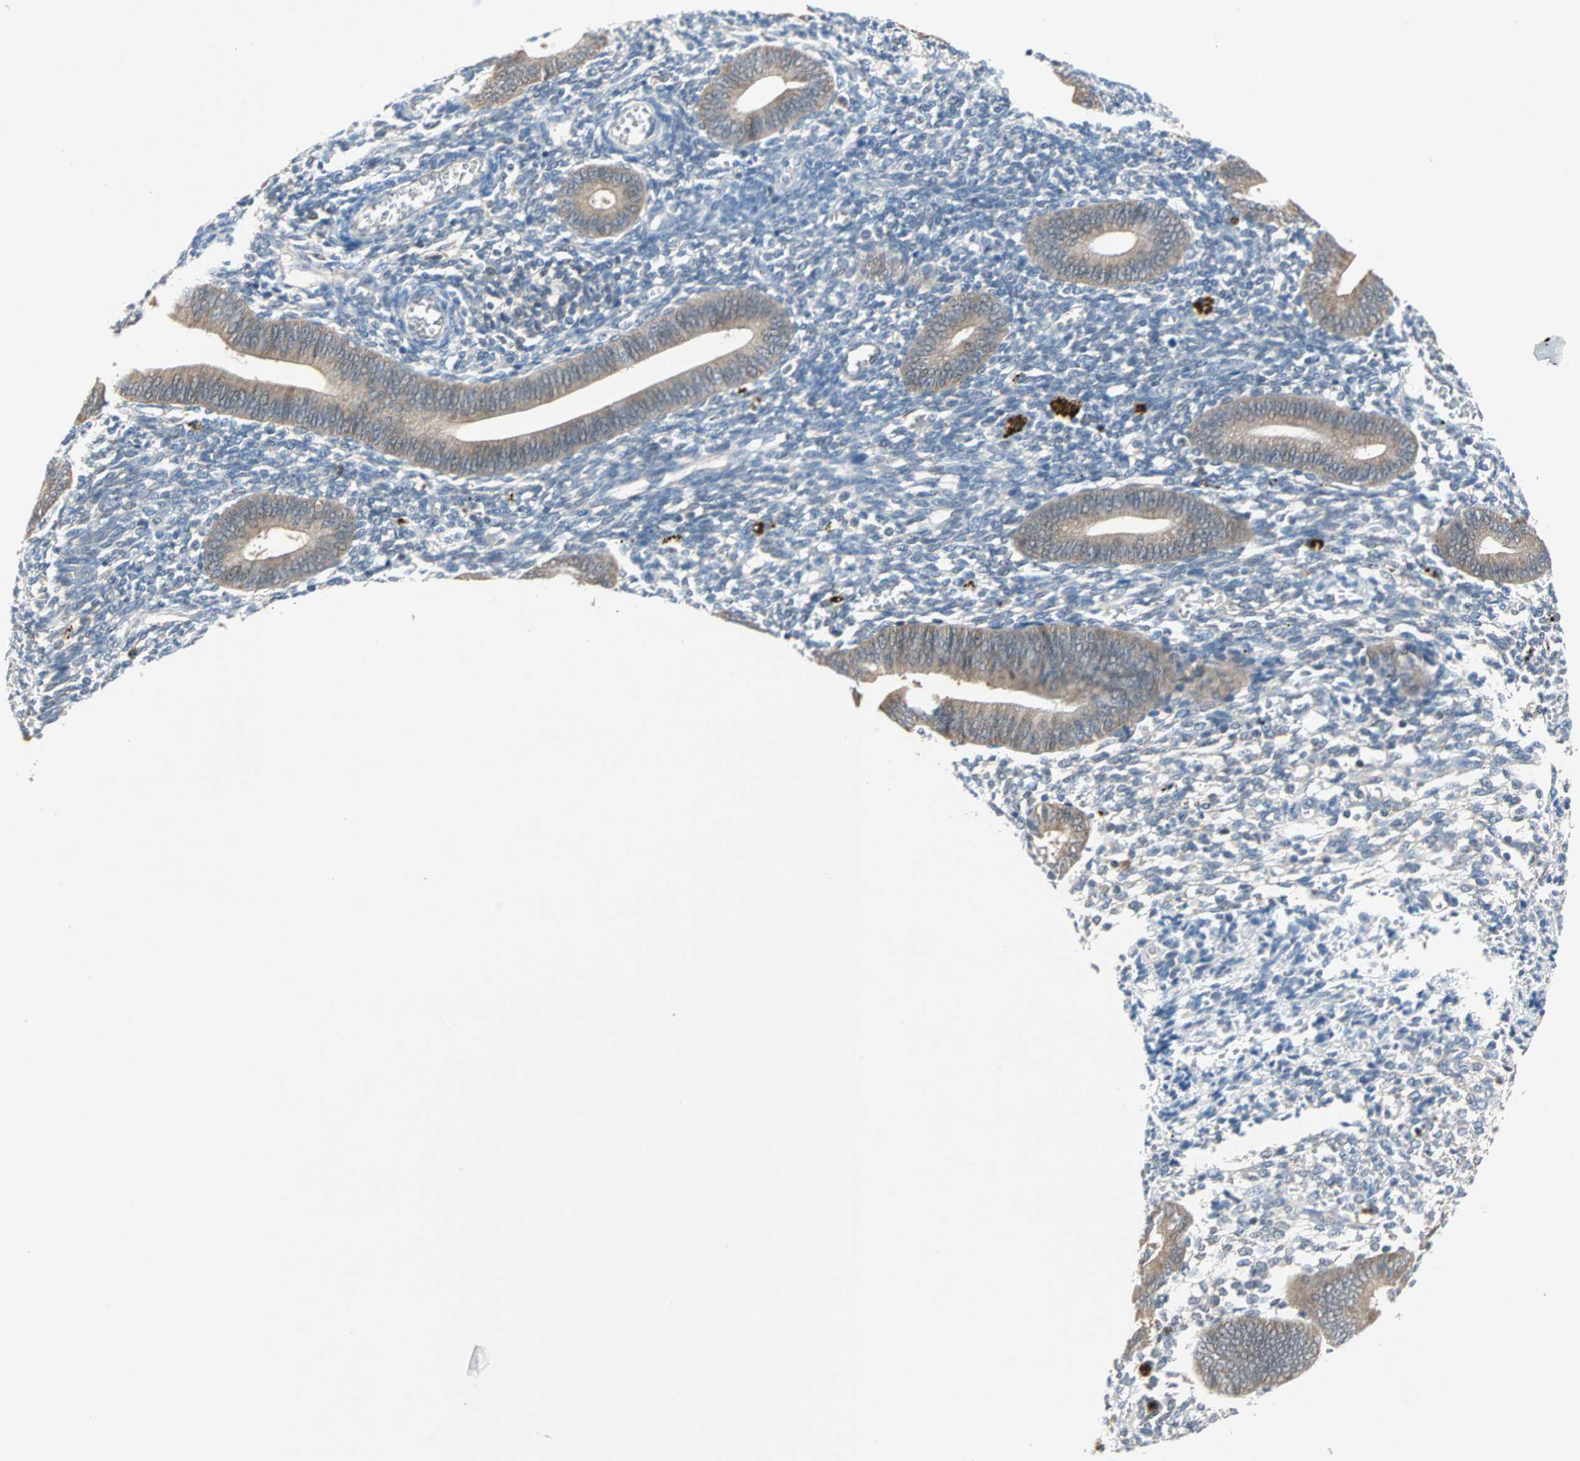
{"staining": {"intensity": "weak", "quantity": "25%-75%", "location": "cytoplasmic/membranous"}, "tissue": "endometrium", "cell_type": "Cells in endometrial stroma", "image_type": "normal", "snomed": [{"axis": "morphology", "description": "Normal tissue, NOS"}, {"axis": "topography", "description": "Uterus"}, {"axis": "topography", "description": "Endometrium"}], "caption": "Immunohistochemical staining of benign human endometrium reveals 25%-75% levels of weak cytoplasmic/membranous protein staining in approximately 25%-75% of cells in endometrial stroma.", "gene": "MPI", "patient": {"sex": "female", "age": 33}}